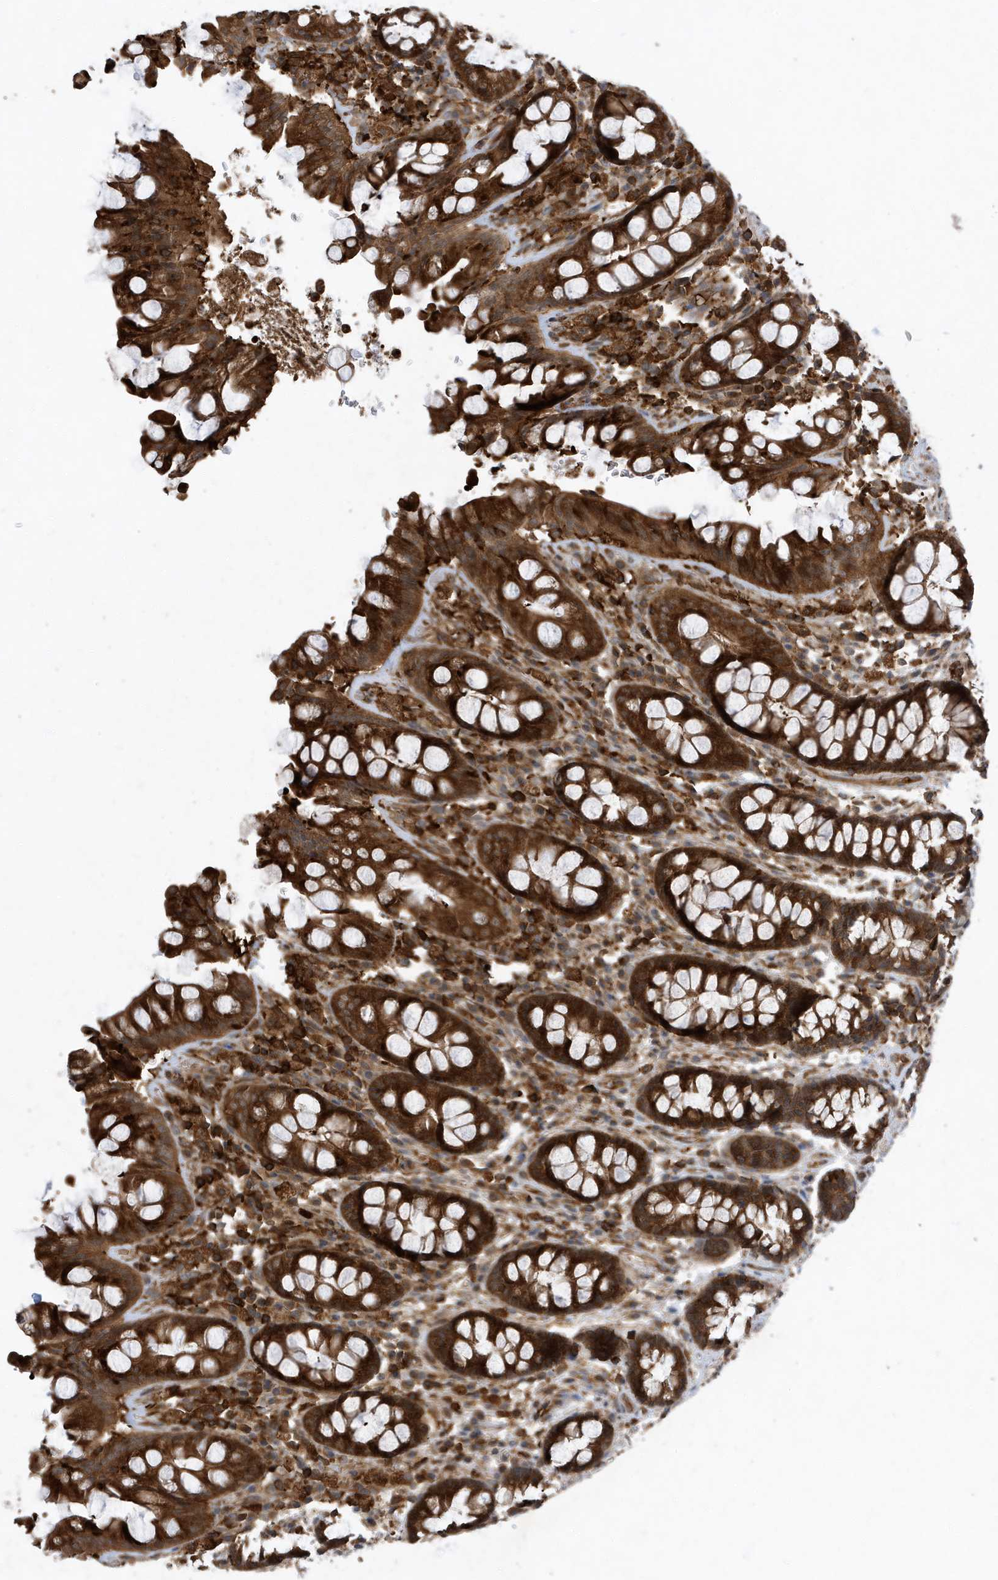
{"staining": {"intensity": "strong", "quantity": ">75%", "location": "cytoplasmic/membranous"}, "tissue": "rectum", "cell_type": "Glandular cells", "image_type": "normal", "snomed": [{"axis": "morphology", "description": "Normal tissue, NOS"}, {"axis": "topography", "description": "Rectum"}], "caption": "This histopathology image shows normal rectum stained with immunohistochemistry to label a protein in brown. The cytoplasmic/membranous of glandular cells show strong positivity for the protein. Nuclei are counter-stained blue.", "gene": "LAPTM4A", "patient": {"sex": "male", "age": 64}}